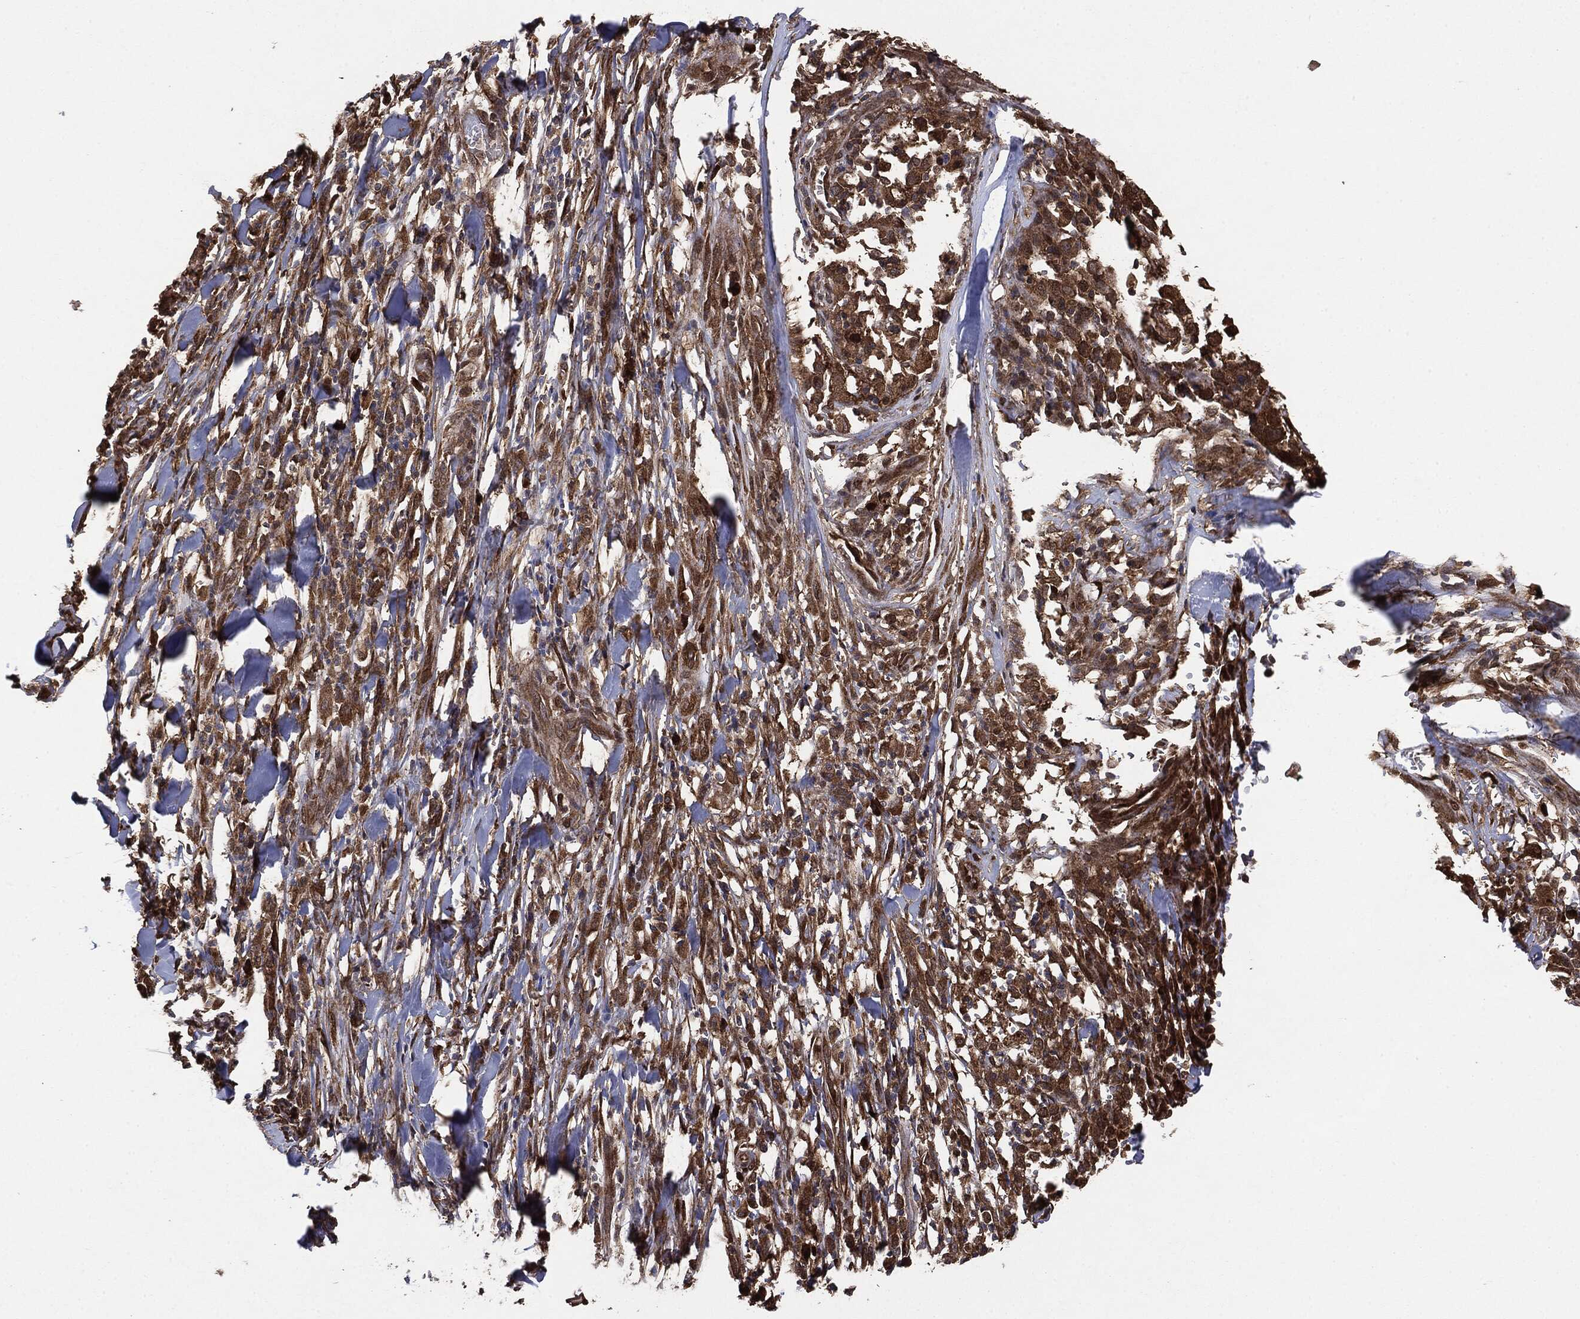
{"staining": {"intensity": "moderate", "quantity": ">75%", "location": "cytoplasmic/membranous"}, "tissue": "melanoma", "cell_type": "Tumor cells", "image_type": "cancer", "snomed": [{"axis": "morphology", "description": "Malignant melanoma, Metastatic site"}, {"axis": "topography", "description": "Lymph node"}], "caption": "Malignant melanoma (metastatic site) was stained to show a protein in brown. There is medium levels of moderate cytoplasmic/membranous expression in approximately >75% of tumor cells.", "gene": "NME1", "patient": {"sex": "male", "age": 50}}